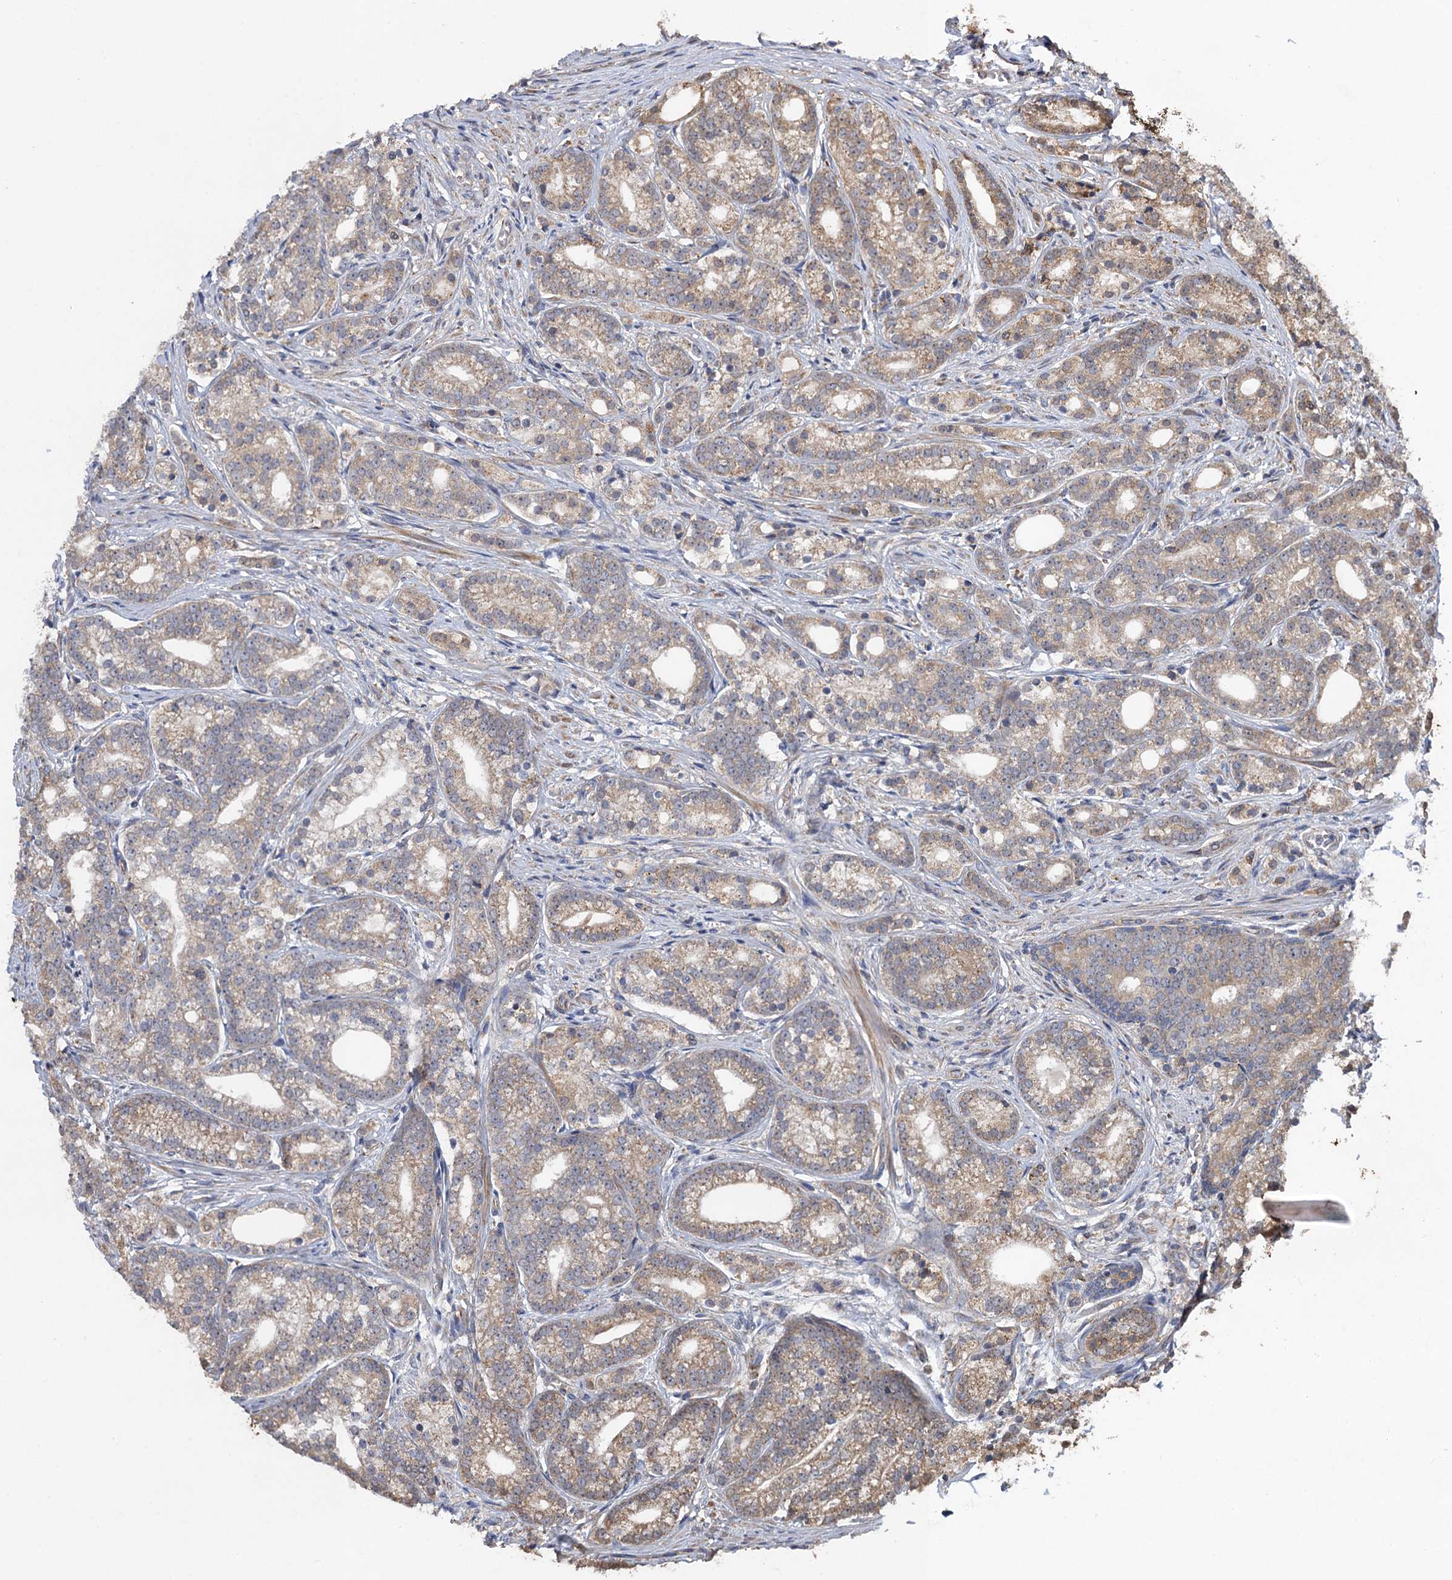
{"staining": {"intensity": "moderate", "quantity": "<25%", "location": "cytoplasmic/membranous"}, "tissue": "prostate cancer", "cell_type": "Tumor cells", "image_type": "cancer", "snomed": [{"axis": "morphology", "description": "Adenocarcinoma, Low grade"}, {"axis": "topography", "description": "Prostate"}], "caption": "Prostate cancer (adenocarcinoma (low-grade)) tissue exhibits moderate cytoplasmic/membranous staining in approximately <25% of tumor cells, visualized by immunohistochemistry.", "gene": "HAUS1", "patient": {"sex": "male", "age": 71}}